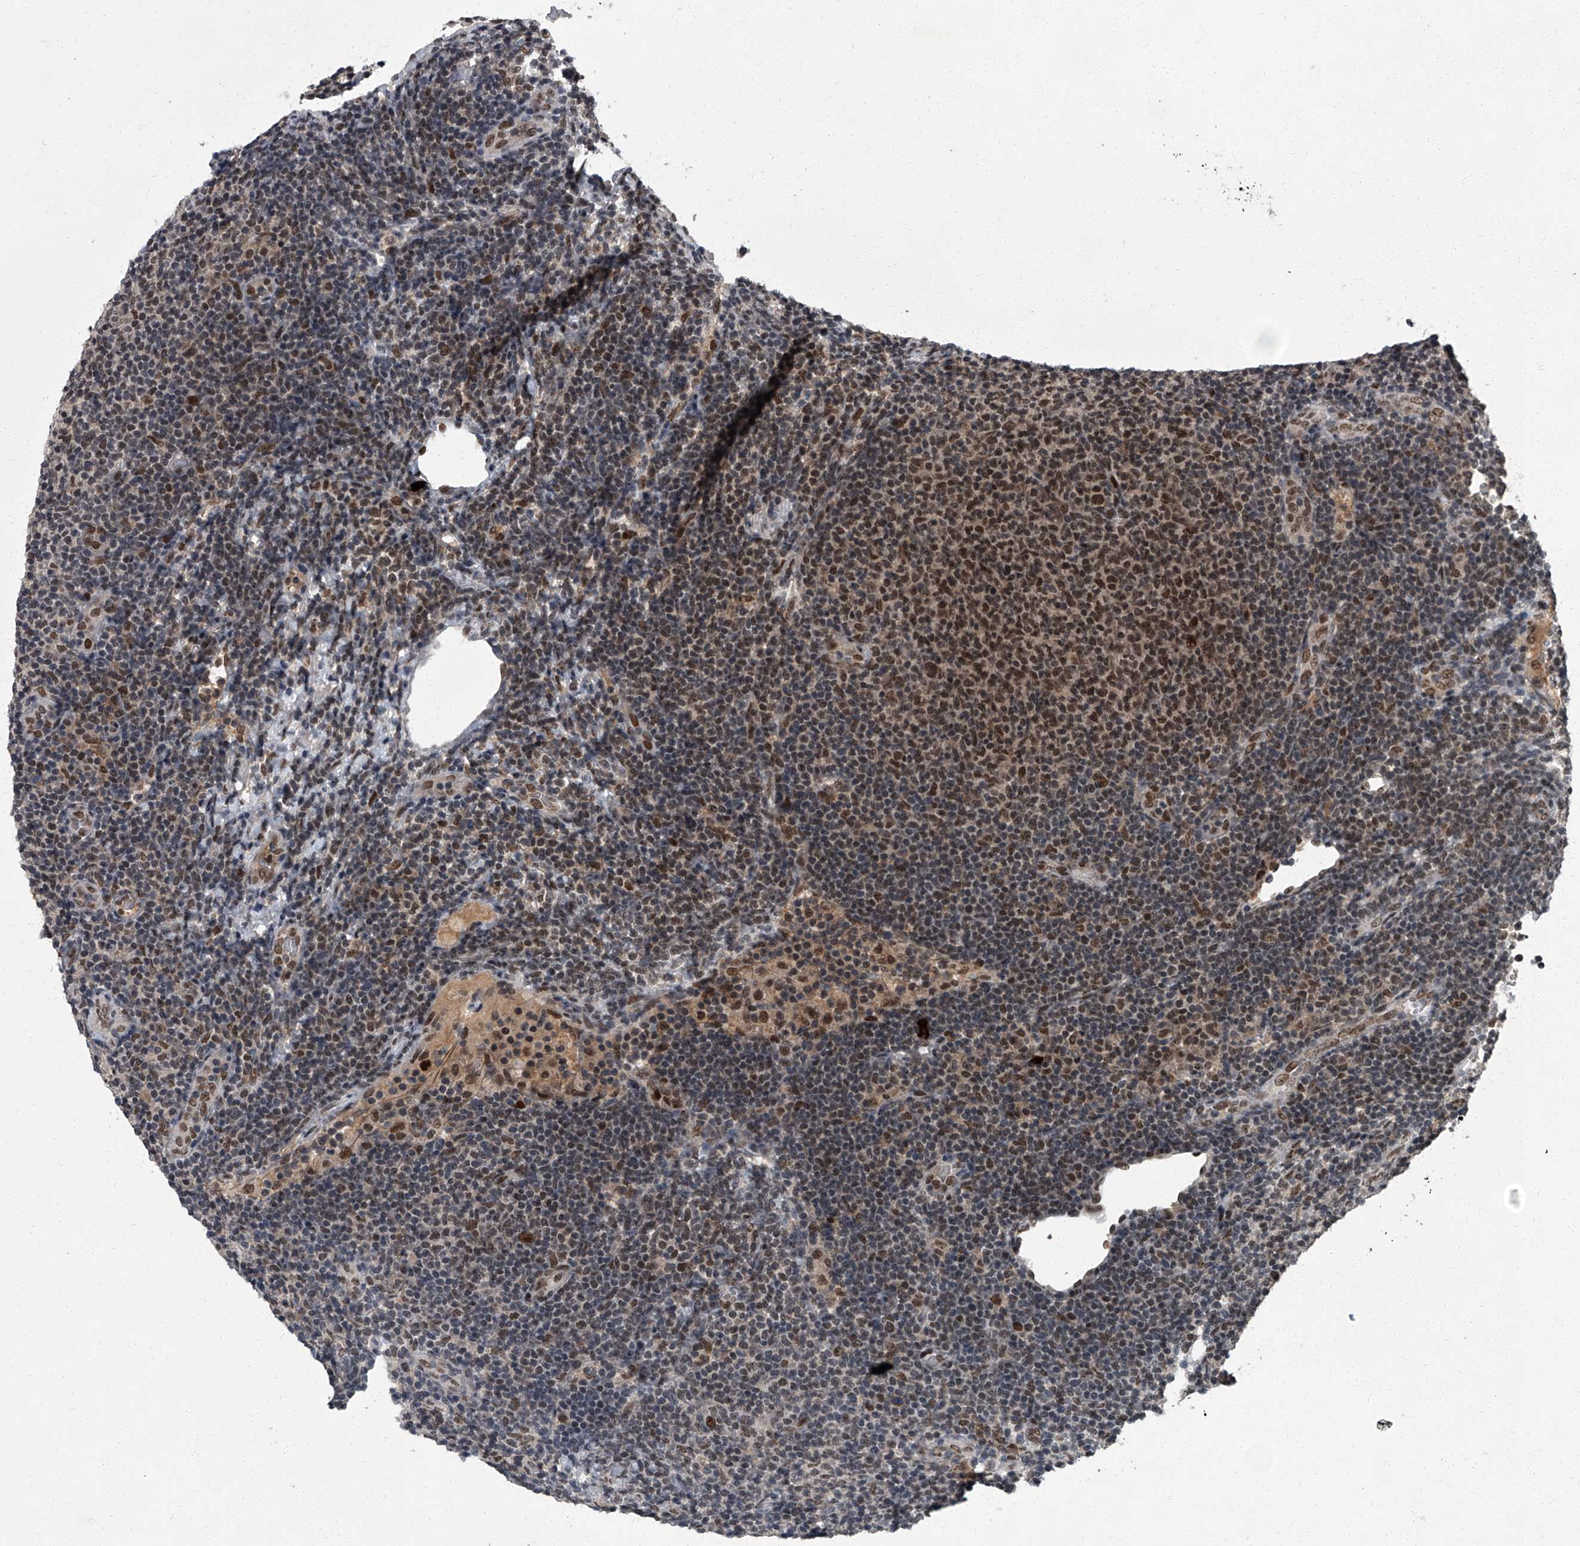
{"staining": {"intensity": "moderate", "quantity": "25%-75%", "location": "nuclear"}, "tissue": "lymphoma", "cell_type": "Tumor cells", "image_type": "cancer", "snomed": [{"axis": "morphology", "description": "Malignant lymphoma, non-Hodgkin's type, Low grade"}, {"axis": "topography", "description": "Lymph node"}], "caption": "Moderate nuclear protein staining is present in approximately 25%-75% of tumor cells in lymphoma. (DAB IHC with brightfield microscopy, high magnification).", "gene": "ZNF518B", "patient": {"sex": "male", "age": 66}}